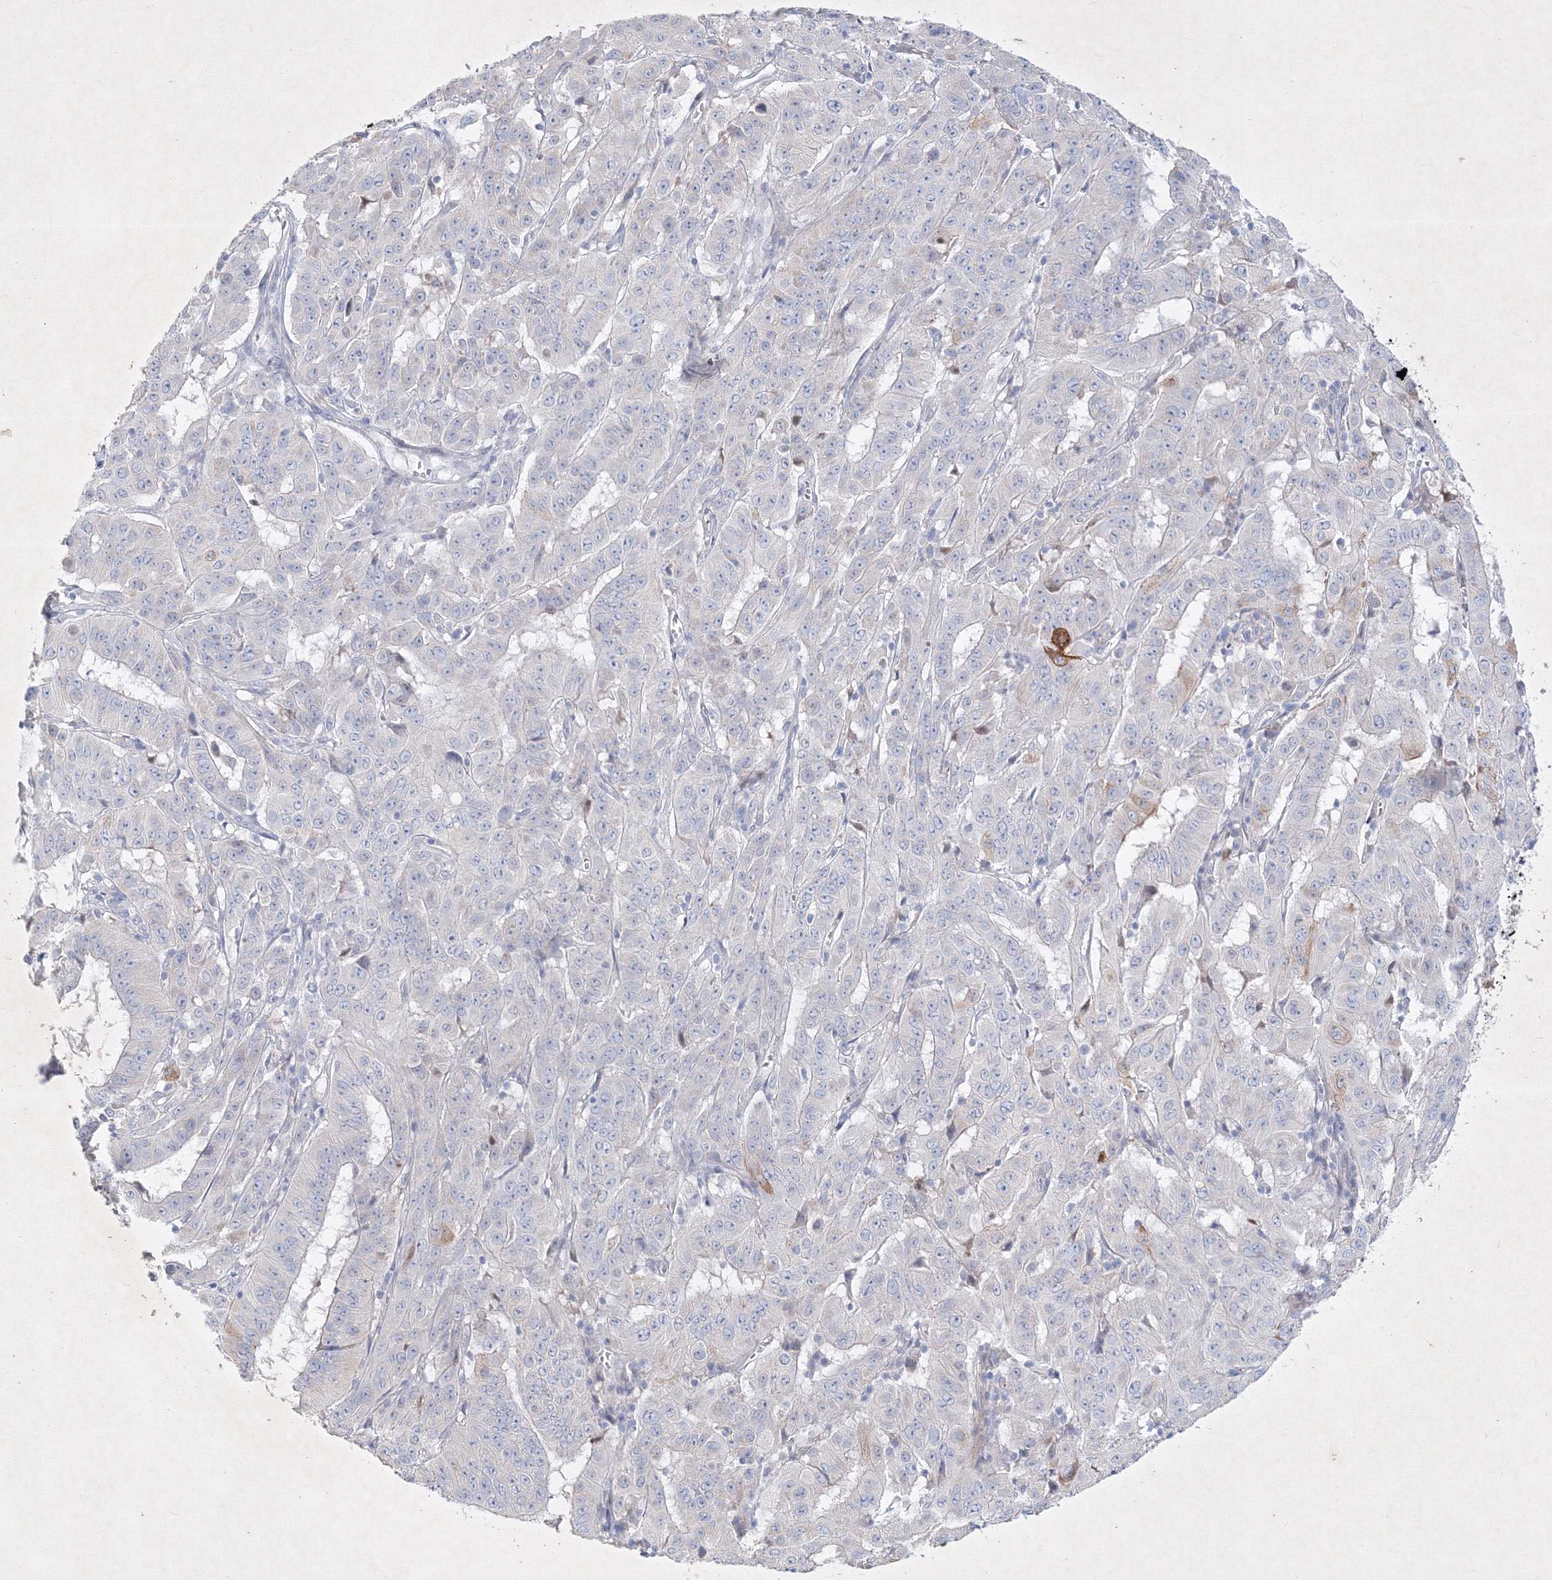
{"staining": {"intensity": "weak", "quantity": "<25%", "location": "cytoplasmic/membranous"}, "tissue": "pancreatic cancer", "cell_type": "Tumor cells", "image_type": "cancer", "snomed": [{"axis": "morphology", "description": "Adenocarcinoma, NOS"}, {"axis": "topography", "description": "Pancreas"}], "caption": "Immunohistochemistry (IHC) micrograph of neoplastic tissue: pancreatic cancer stained with DAB (3,3'-diaminobenzidine) shows no significant protein expression in tumor cells.", "gene": "CXXC4", "patient": {"sex": "male", "age": 63}}